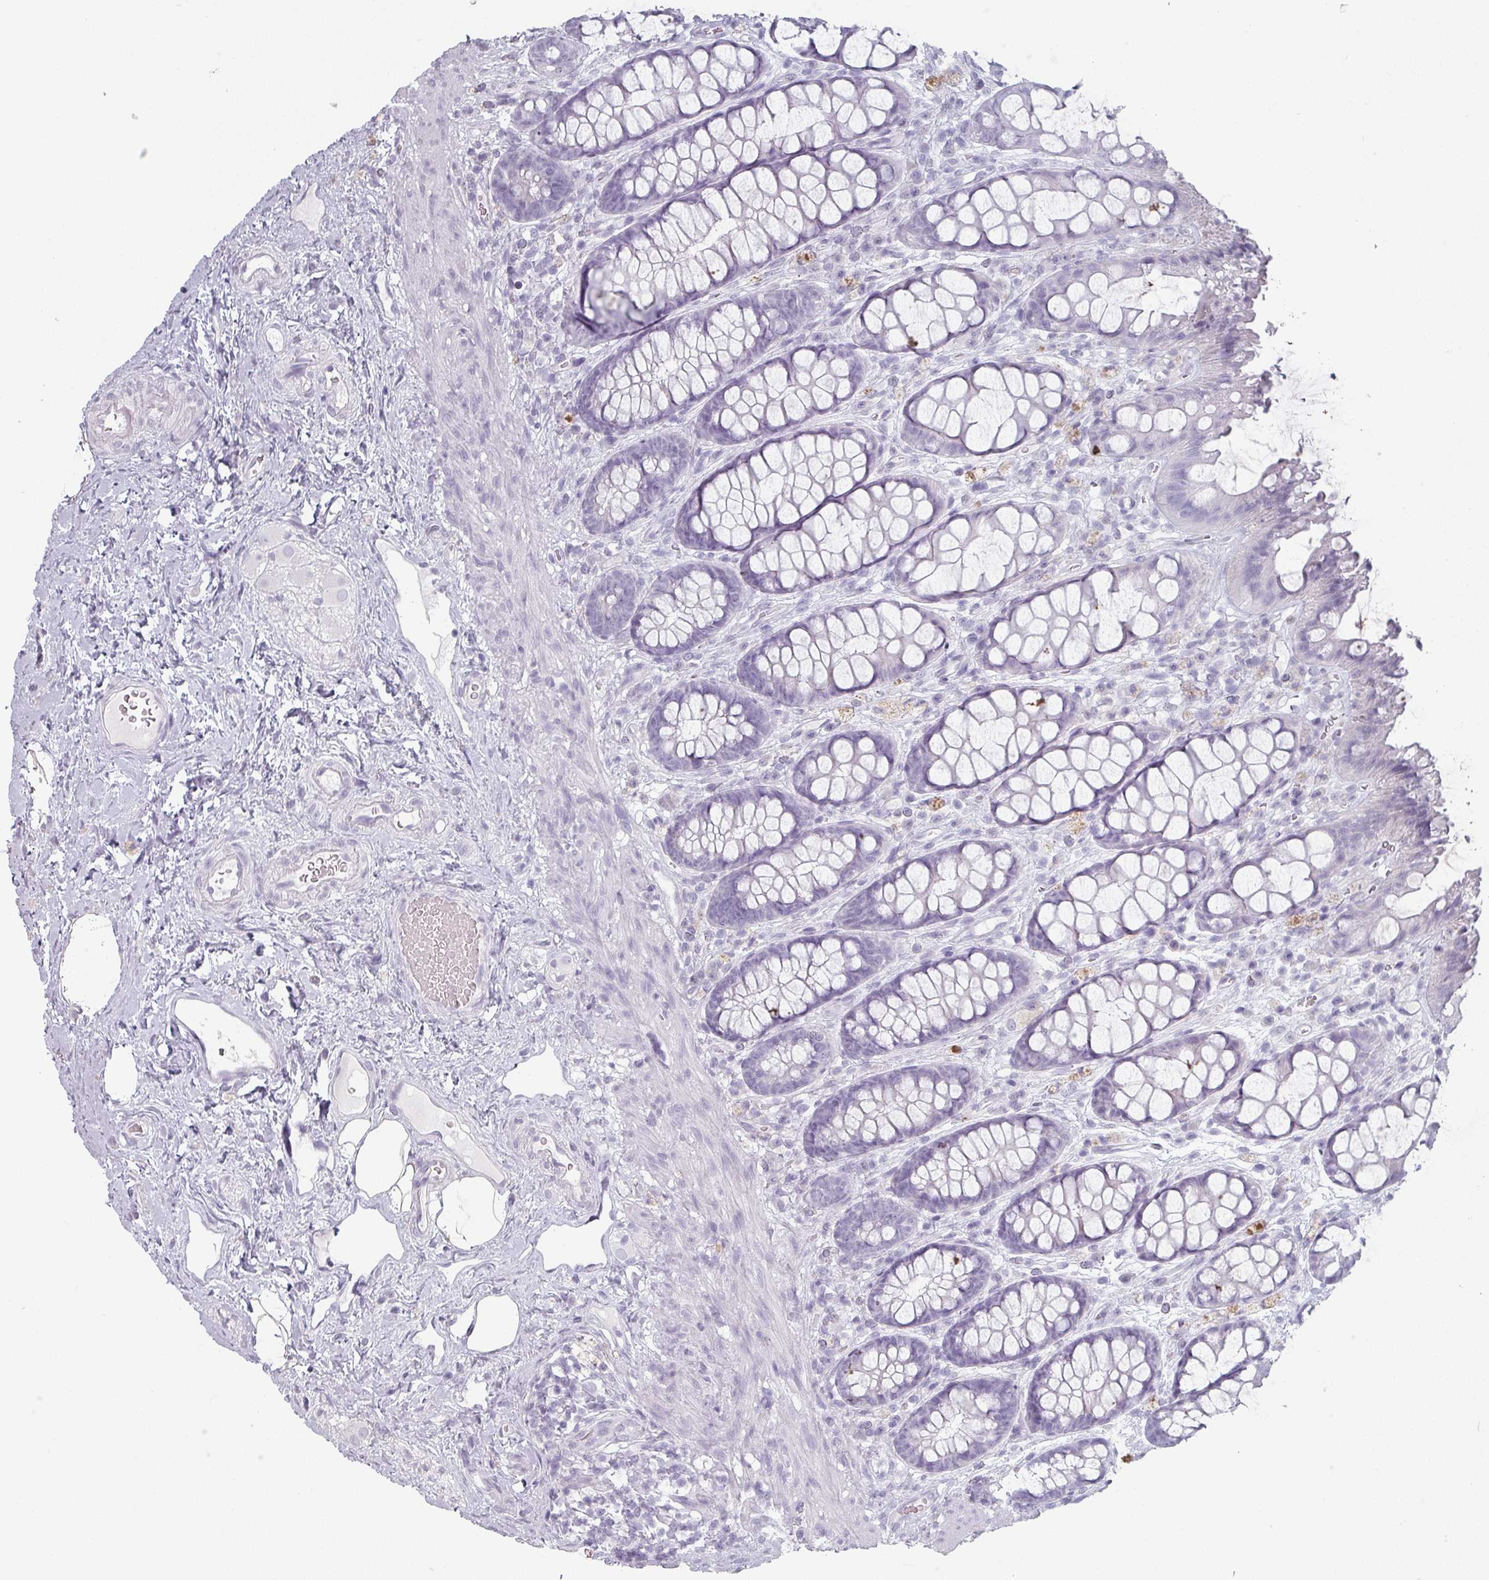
{"staining": {"intensity": "negative", "quantity": "none", "location": "none"}, "tissue": "rectum", "cell_type": "Glandular cells", "image_type": "normal", "snomed": [{"axis": "morphology", "description": "Normal tissue, NOS"}, {"axis": "topography", "description": "Rectum"}], "caption": "A high-resolution photomicrograph shows immunohistochemistry staining of unremarkable rectum, which demonstrates no significant staining in glandular cells. The staining was performed using DAB to visualize the protein expression in brown, while the nuclei were stained in blue with hematoxylin (Magnification: 20x).", "gene": "SLC35G2", "patient": {"sex": "female", "age": 67}}